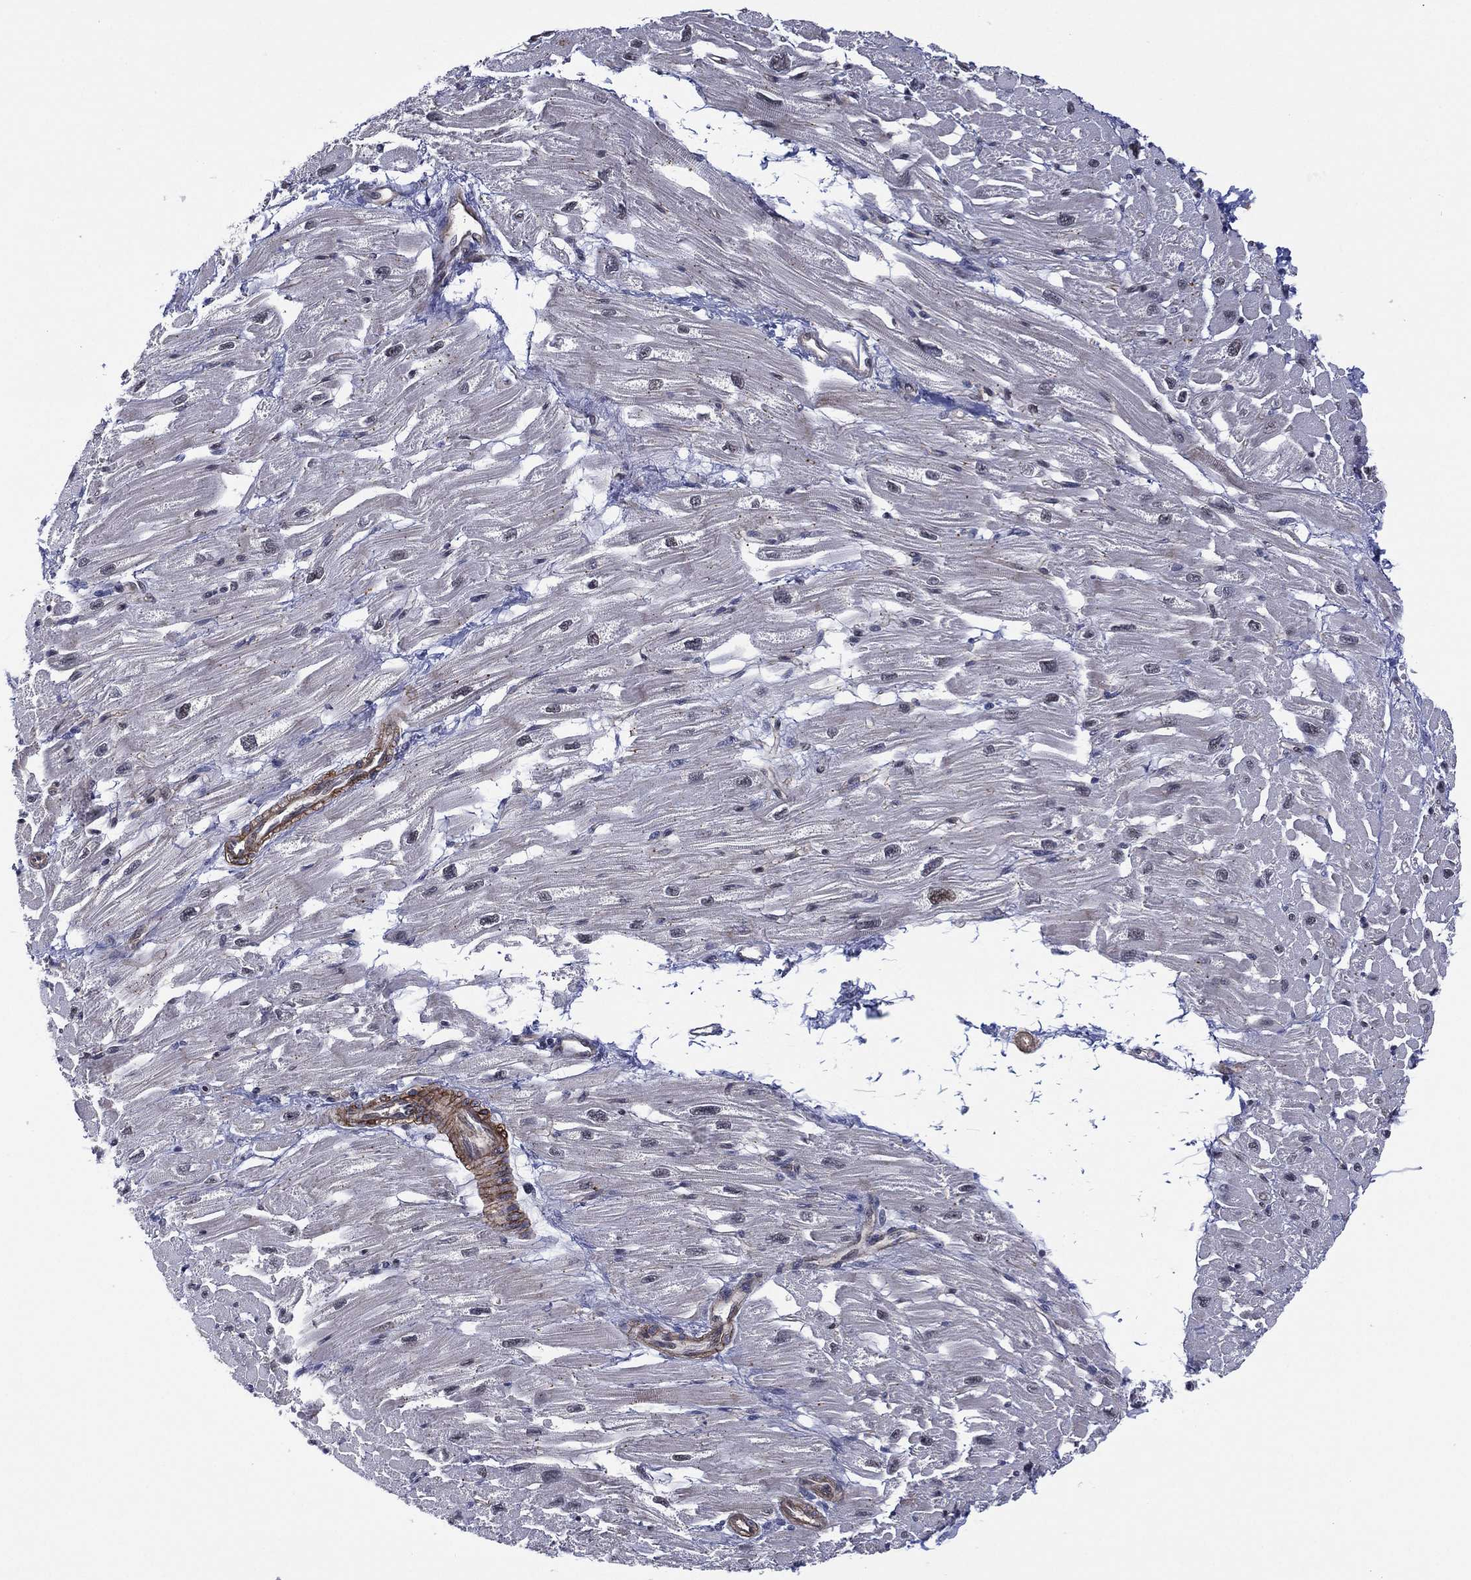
{"staining": {"intensity": "negative", "quantity": "none", "location": "none"}, "tissue": "heart muscle", "cell_type": "Cardiomyocytes", "image_type": "normal", "snomed": [{"axis": "morphology", "description": "Normal tissue, NOS"}, {"axis": "topography", "description": "Heart"}], "caption": "IHC of benign heart muscle shows no expression in cardiomyocytes.", "gene": "GSE1", "patient": {"sex": "male", "age": 66}}